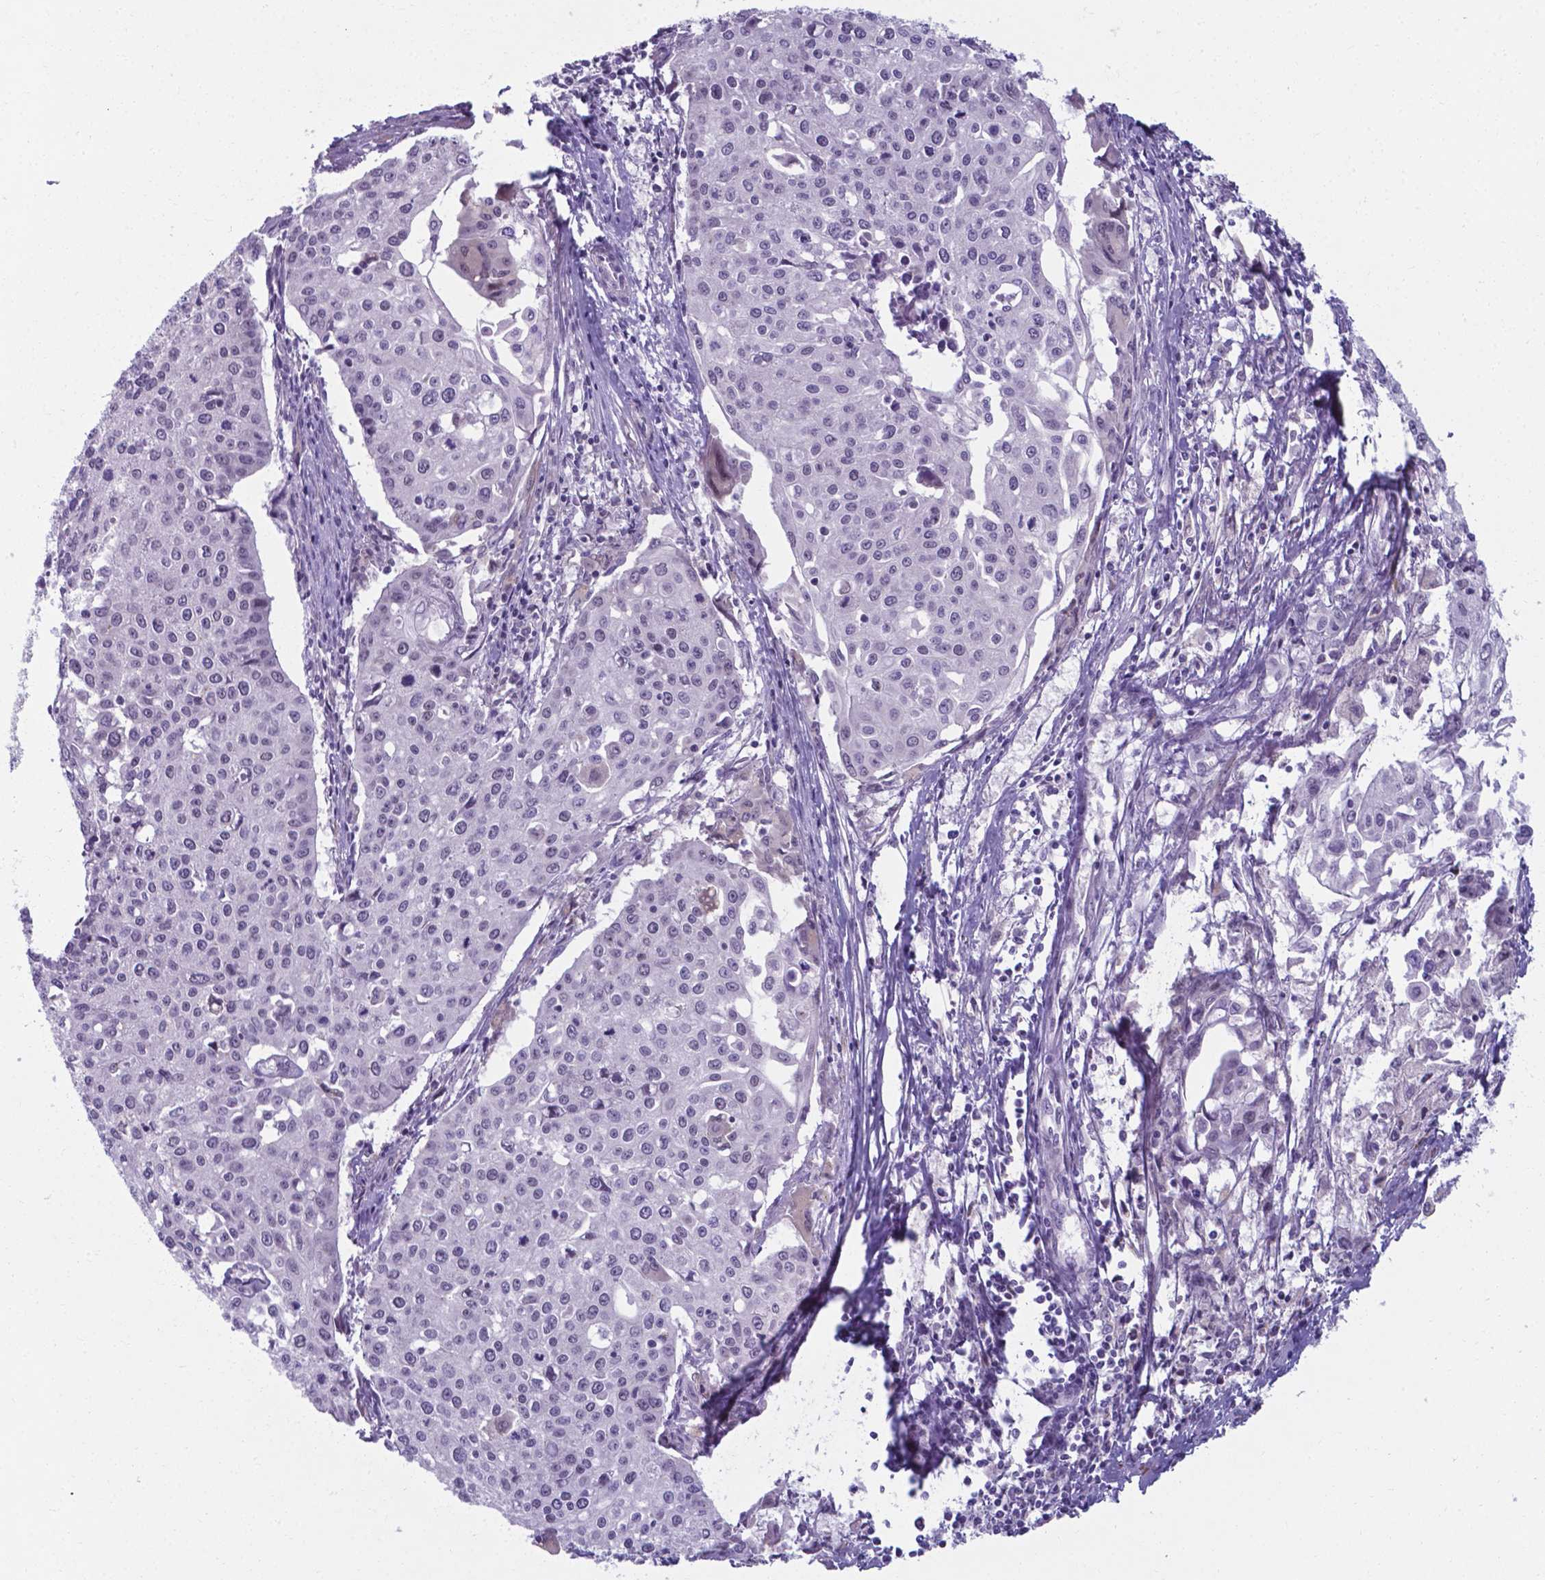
{"staining": {"intensity": "negative", "quantity": "none", "location": "none"}, "tissue": "cervical cancer", "cell_type": "Tumor cells", "image_type": "cancer", "snomed": [{"axis": "morphology", "description": "Squamous cell carcinoma, NOS"}, {"axis": "topography", "description": "Cervix"}], "caption": "IHC micrograph of neoplastic tissue: cervical squamous cell carcinoma stained with DAB exhibits no significant protein staining in tumor cells.", "gene": "AP5B1", "patient": {"sex": "female", "age": 38}}